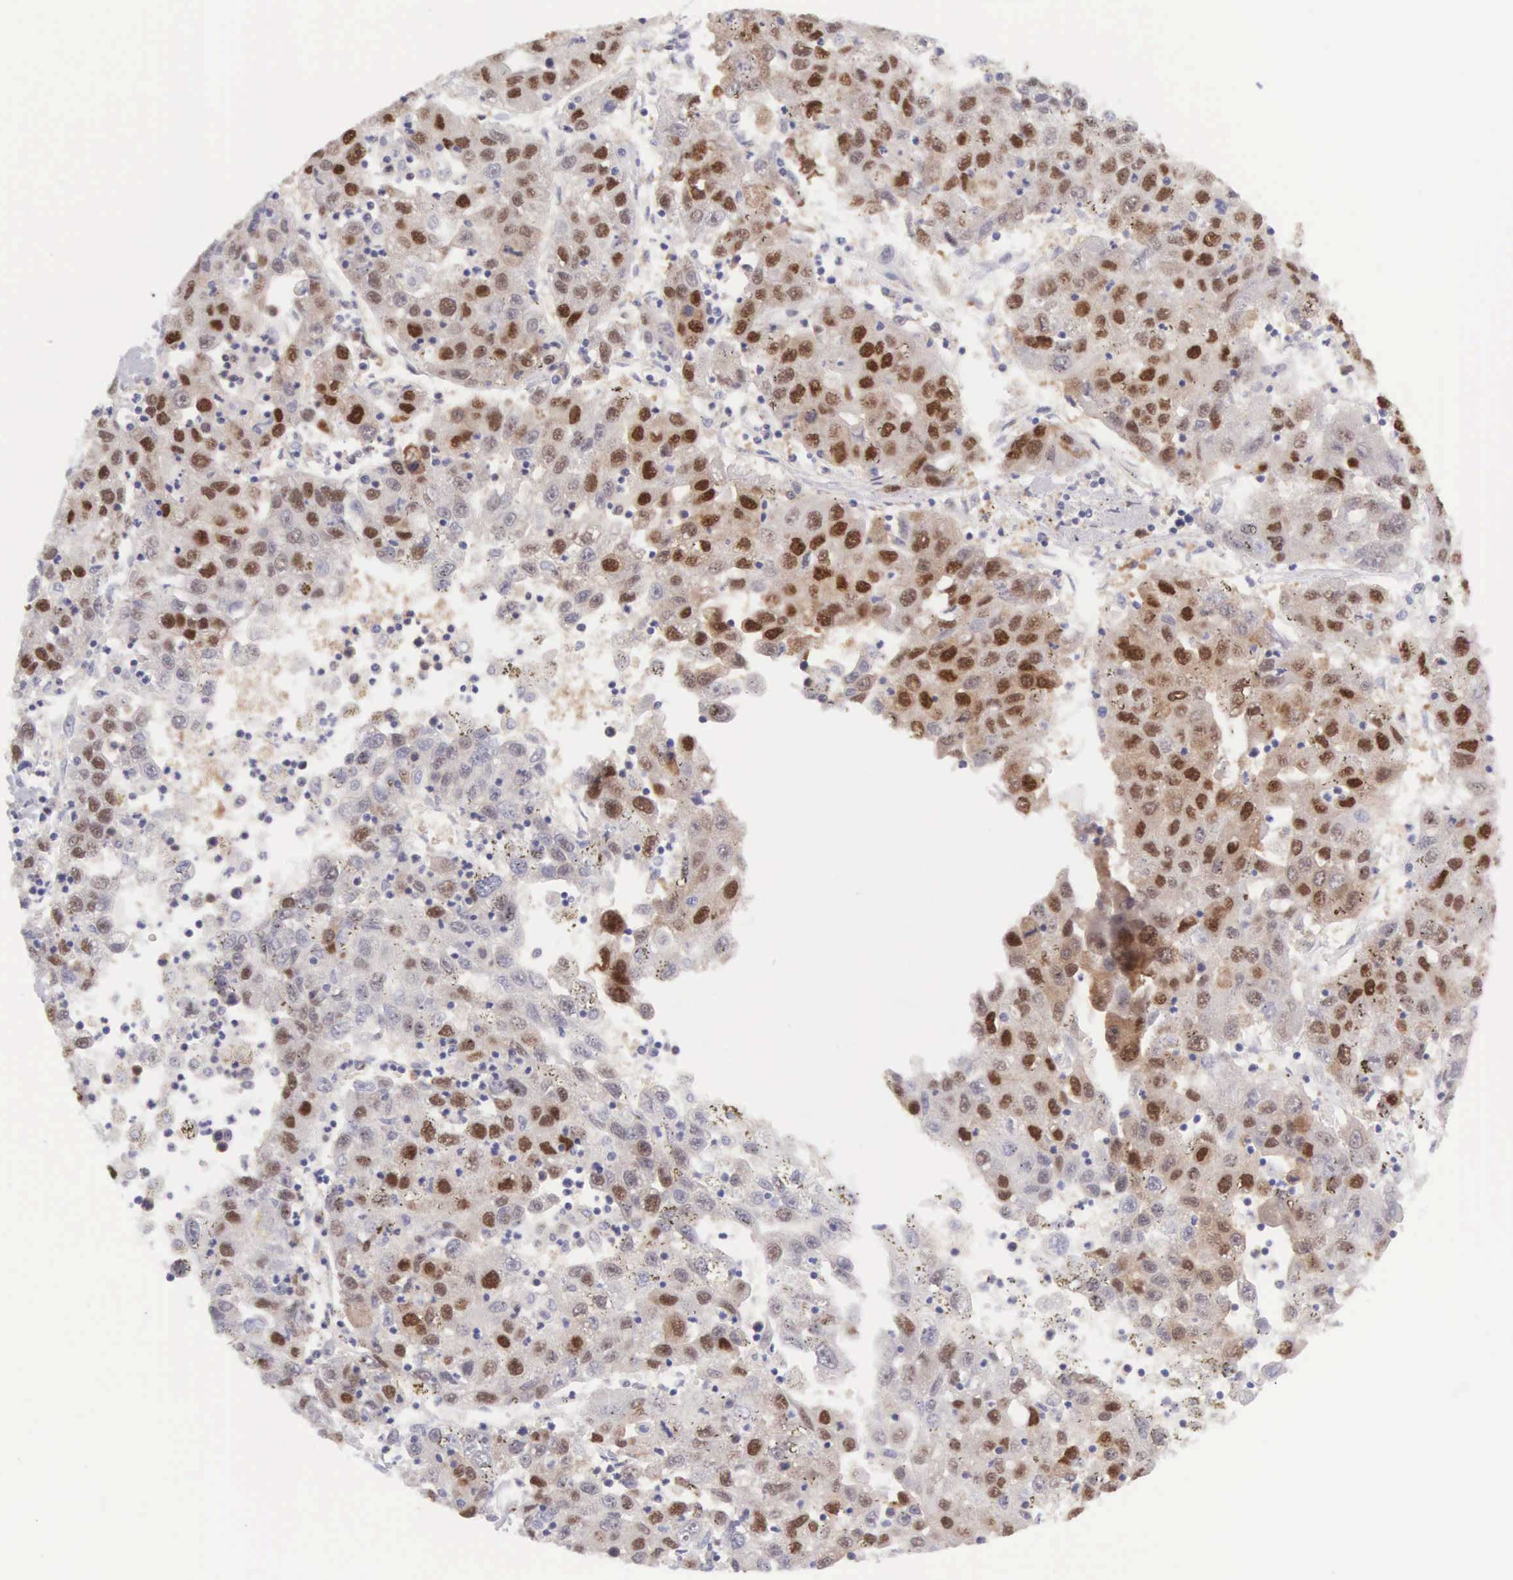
{"staining": {"intensity": "strong", "quantity": ">75%", "location": "nuclear"}, "tissue": "liver cancer", "cell_type": "Tumor cells", "image_type": "cancer", "snomed": [{"axis": "morphology", "description": "Carcinoma, Hepatocellular, NOS"}, {"axis": "topography", "description": "Liver"}], "caption": "Immunohistochemical staining of human liver cancer exhibits strong nuclear protein positivity in approximately >75% of tumor cells.", "gene": "CCDC117", "patient": {"sex": "male", "age": 49}}